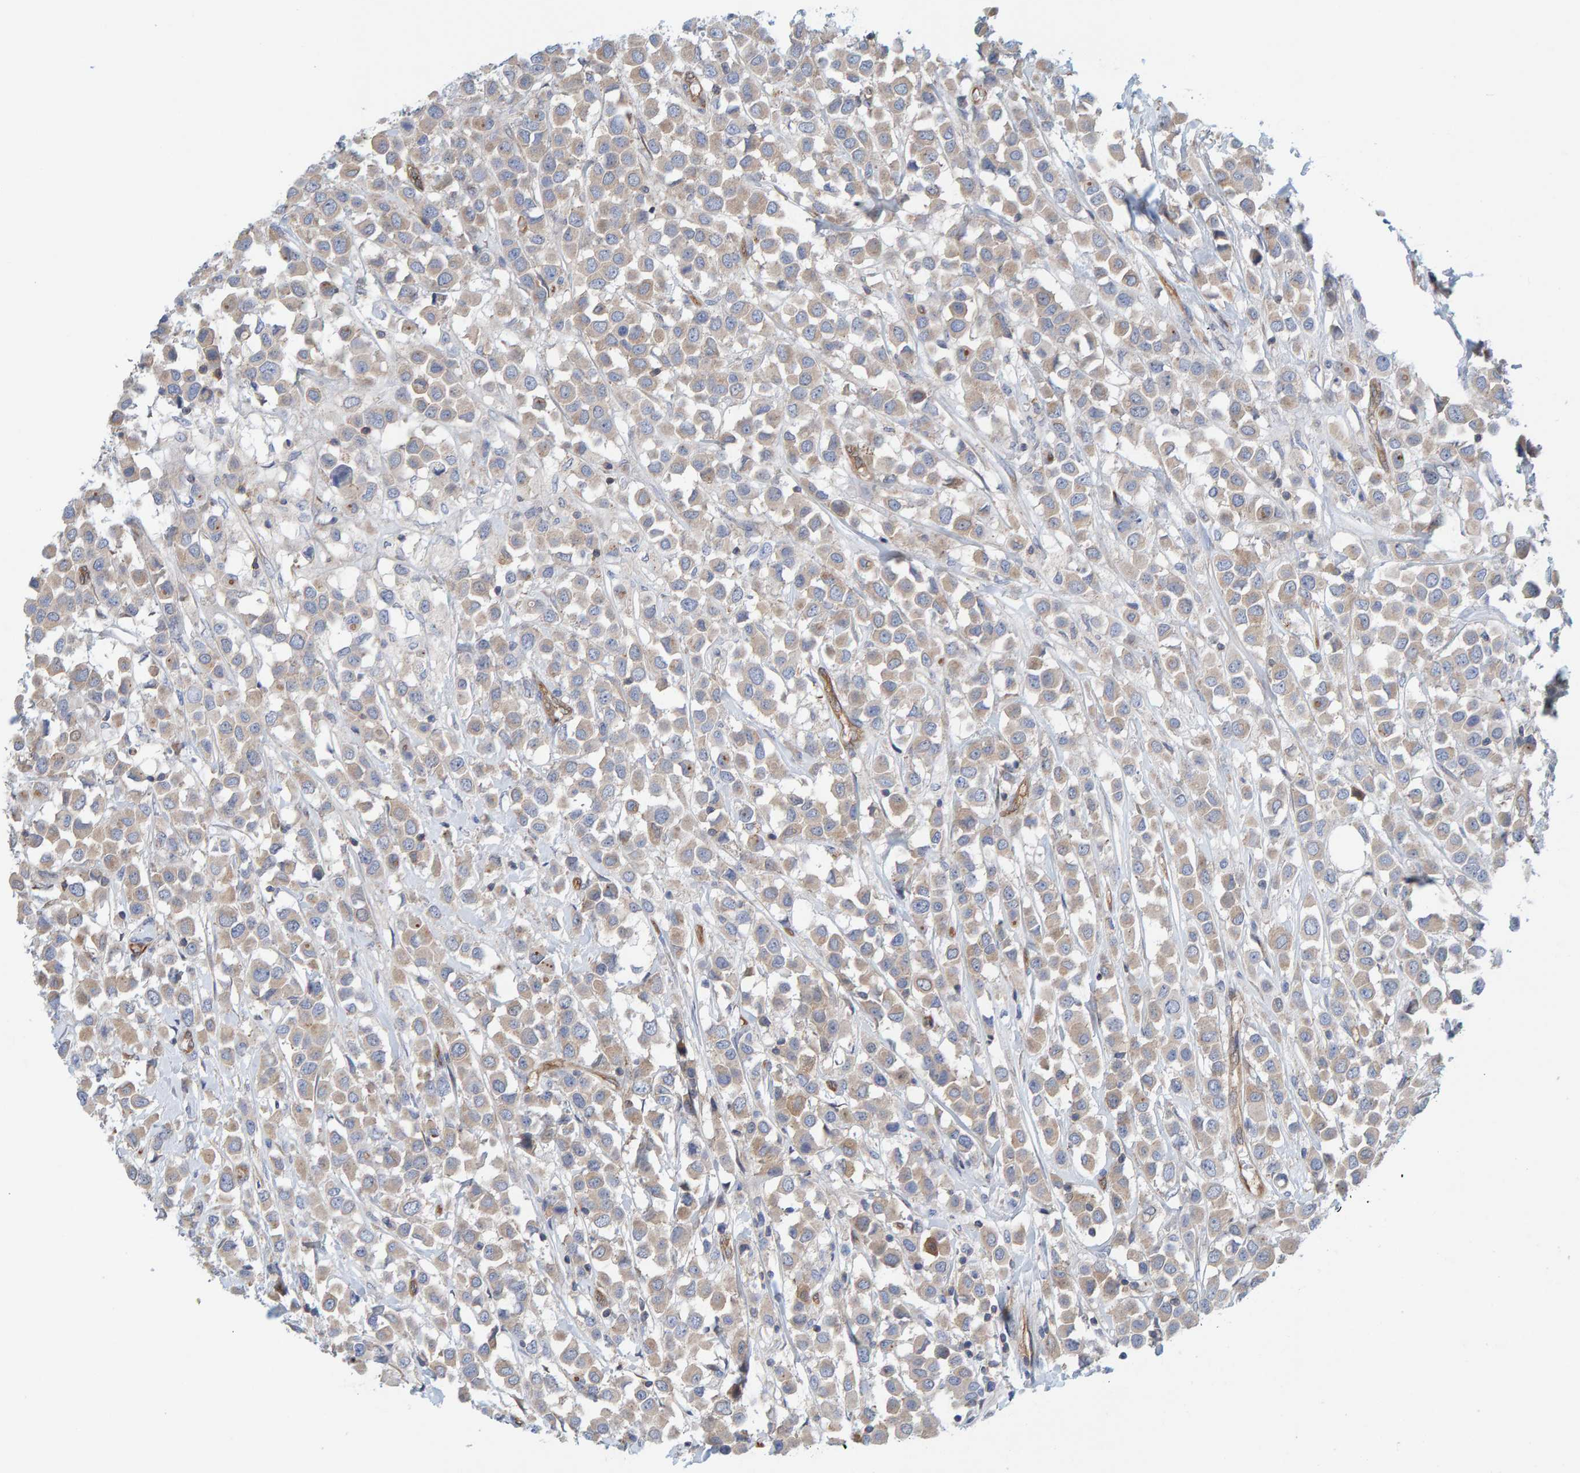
{"staining": {"intensity": "weak", "quantity": ">75%", "location": "cytoplasmic/membranous"}, "tissue": "breast cancer", "cell_type": "Tumor cells", "image_type": "cancer", "snomed": [{"axis": "morphology", "description": "Duct carcinoma"}, {"axis": "topography", "description": "Breast"}], "caption": "Protein expression analysis of human breast cancer reveals weak cytoplasmic/membranous positivity in approximately >75% of tumor cells. Nuclei are stained in blue.", "gene": "PRKD2", "patient": {"sex": "female", "age": 61}}